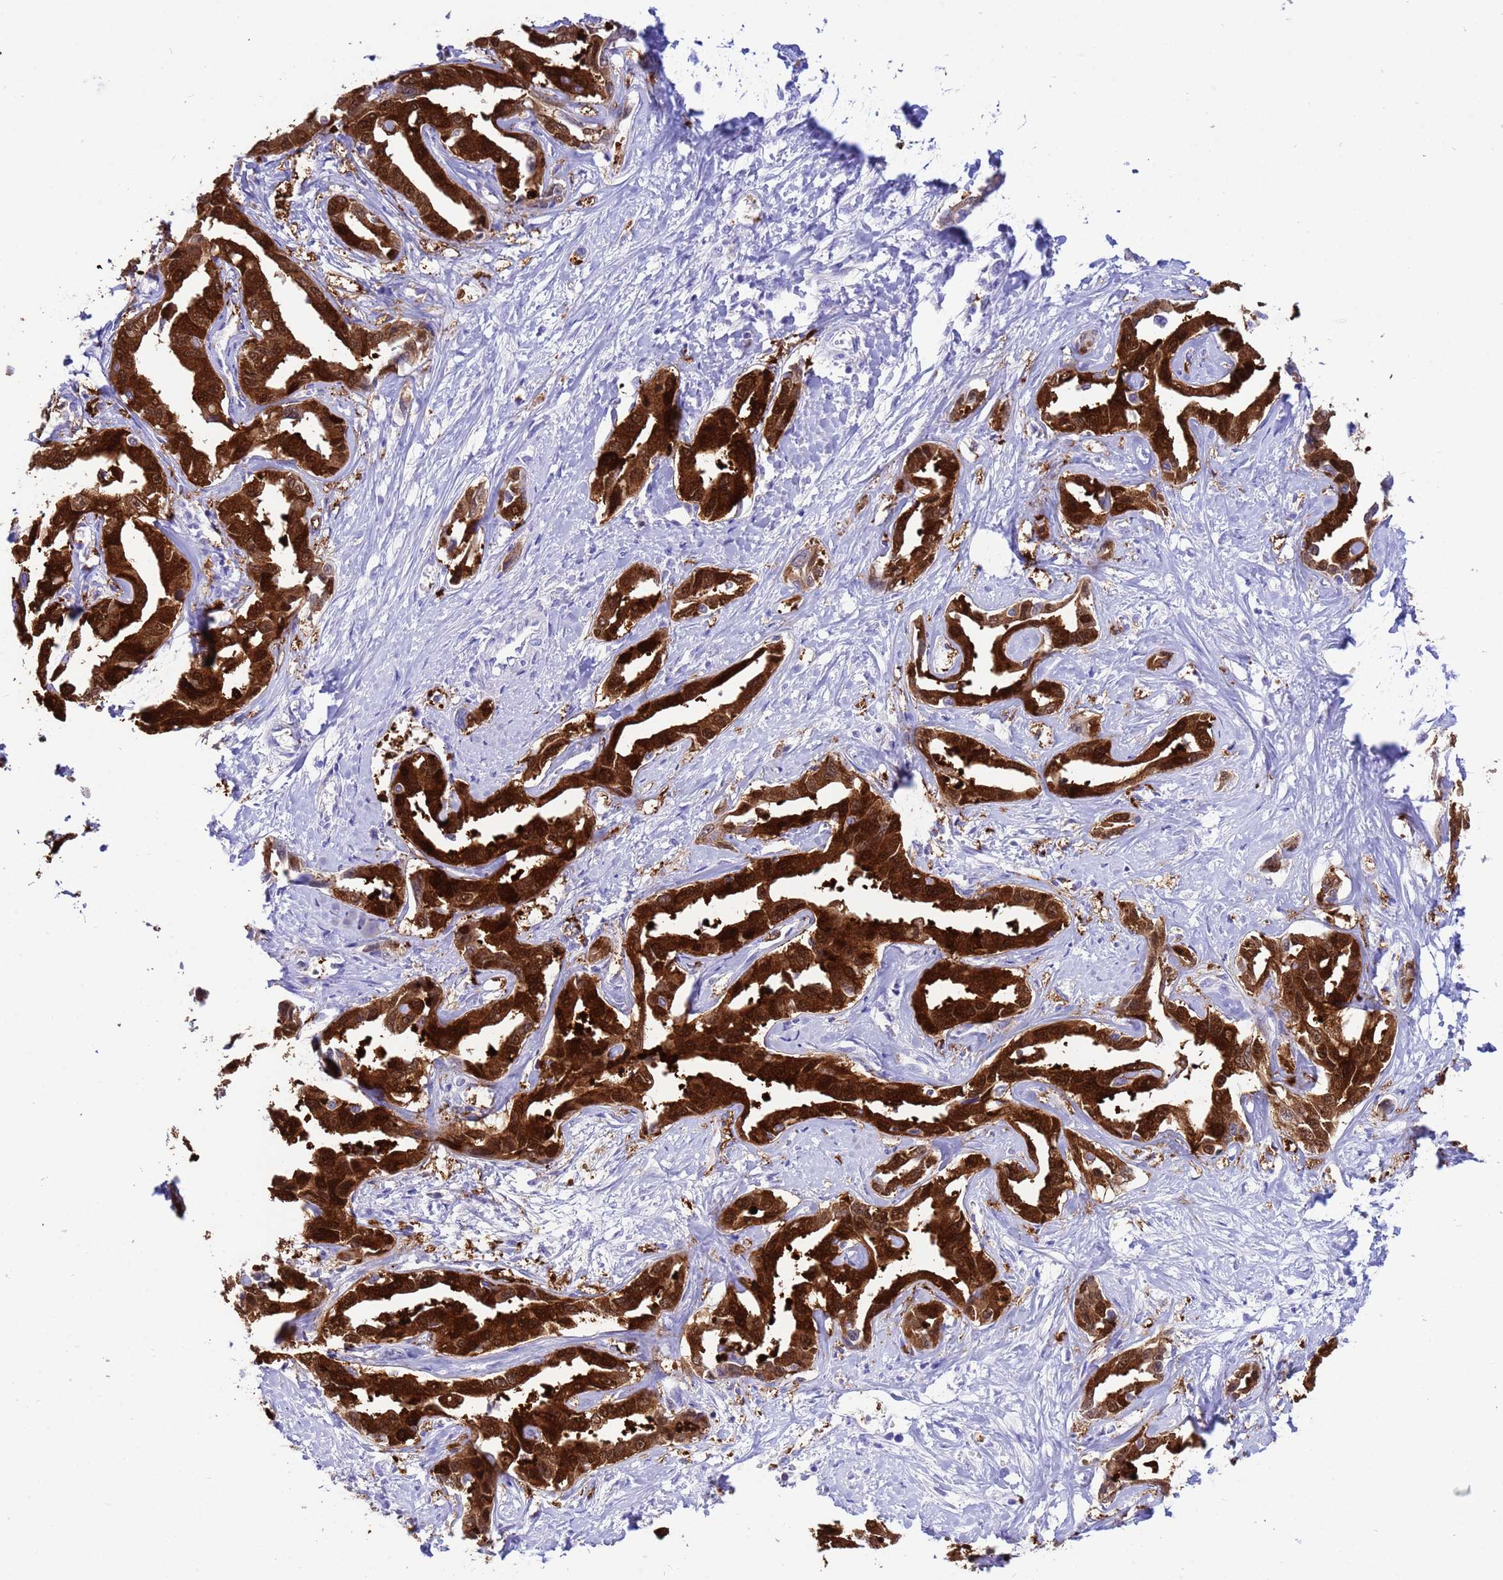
{"staining": {"intensity": "strong", "quantity": ">75%", "location": "cytoplasmic/membranous,nuclear"}, "tissue": "liver cancer", "cell_type": "Tumor cells", "image_type": "cancer", "snomed": [{"axis": "morphology", "description": "Cholangiocarcinoma"}, {"axis": "topography", "description": "Liver"}], "caption": "Brown immunohistochemical staining in human liver cancer (cholangiocarcinoma) reveals strong cytoplasmic/membranous and nuclear expression in approximately >75% of tumor cells. (Stains: DAB in brown, nuclei in blue, Microscopy: brightfield microscopy at high magnification).", "gene": "AKR1C2", "patient": {"sex": "male", "age": 59}}